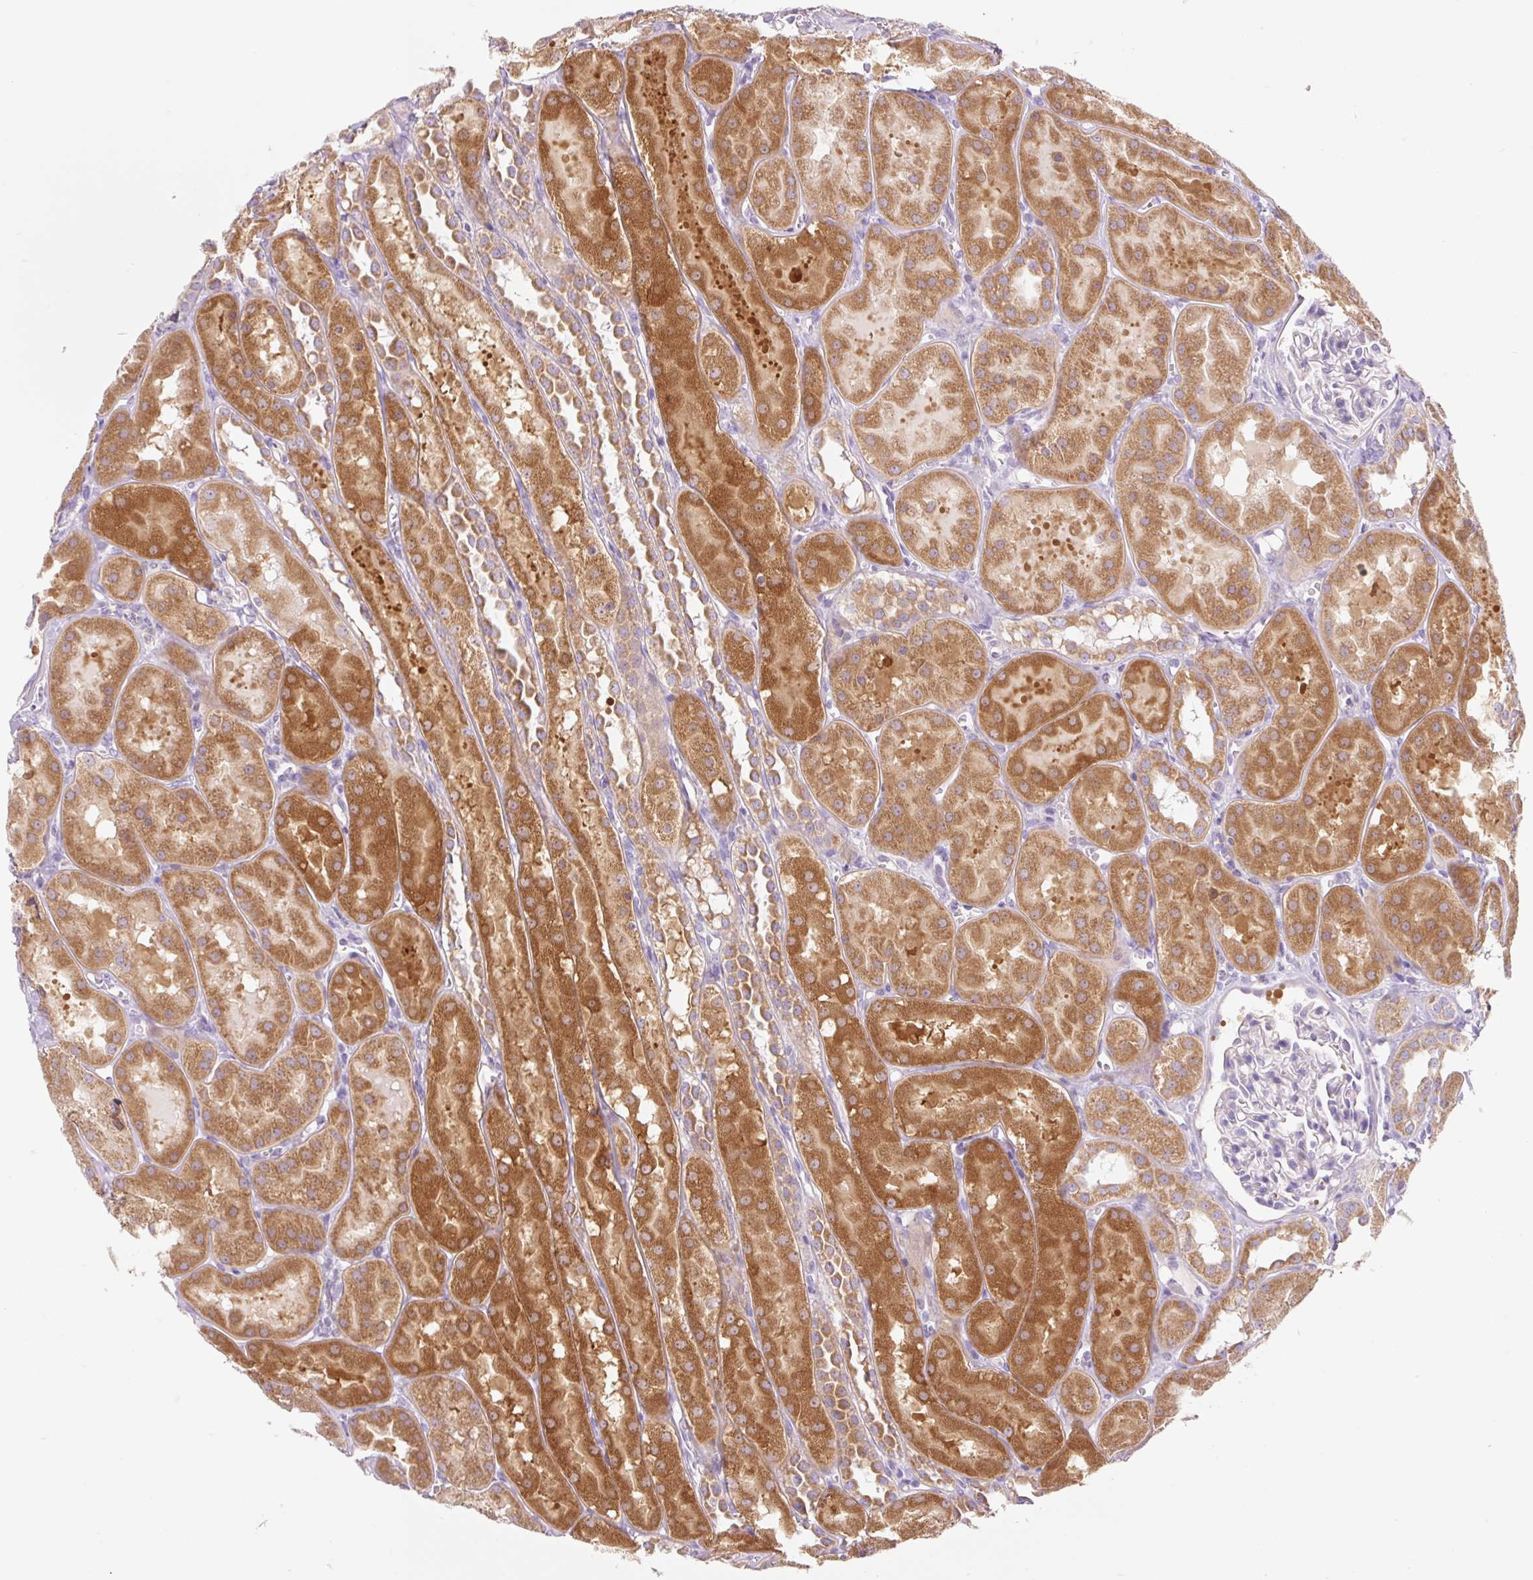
{"staining": {"intensity": "negative", "quantity": "none", "location": "none"}, "tissue": "kidney", "cell_type": "Cells in glomeruli", "image_type": "normal", "snomed": [{"axis": "morphology", "description": "Normal tissue, NOS"}, {"axis": "topography", "description": "Kidney"}, {"axis": "topography", "description": "Urinary bladder"}], "caption": "Immunohistochemistry photomicrograph of unremarkable kidney: human kidney stained with DAB (3,3'-diaminobenzidine) demonstrates no significant protein staining in cells in glomeruli.", "gene": "FOCAD", "patient": {"sex": "male", "age": 16}}